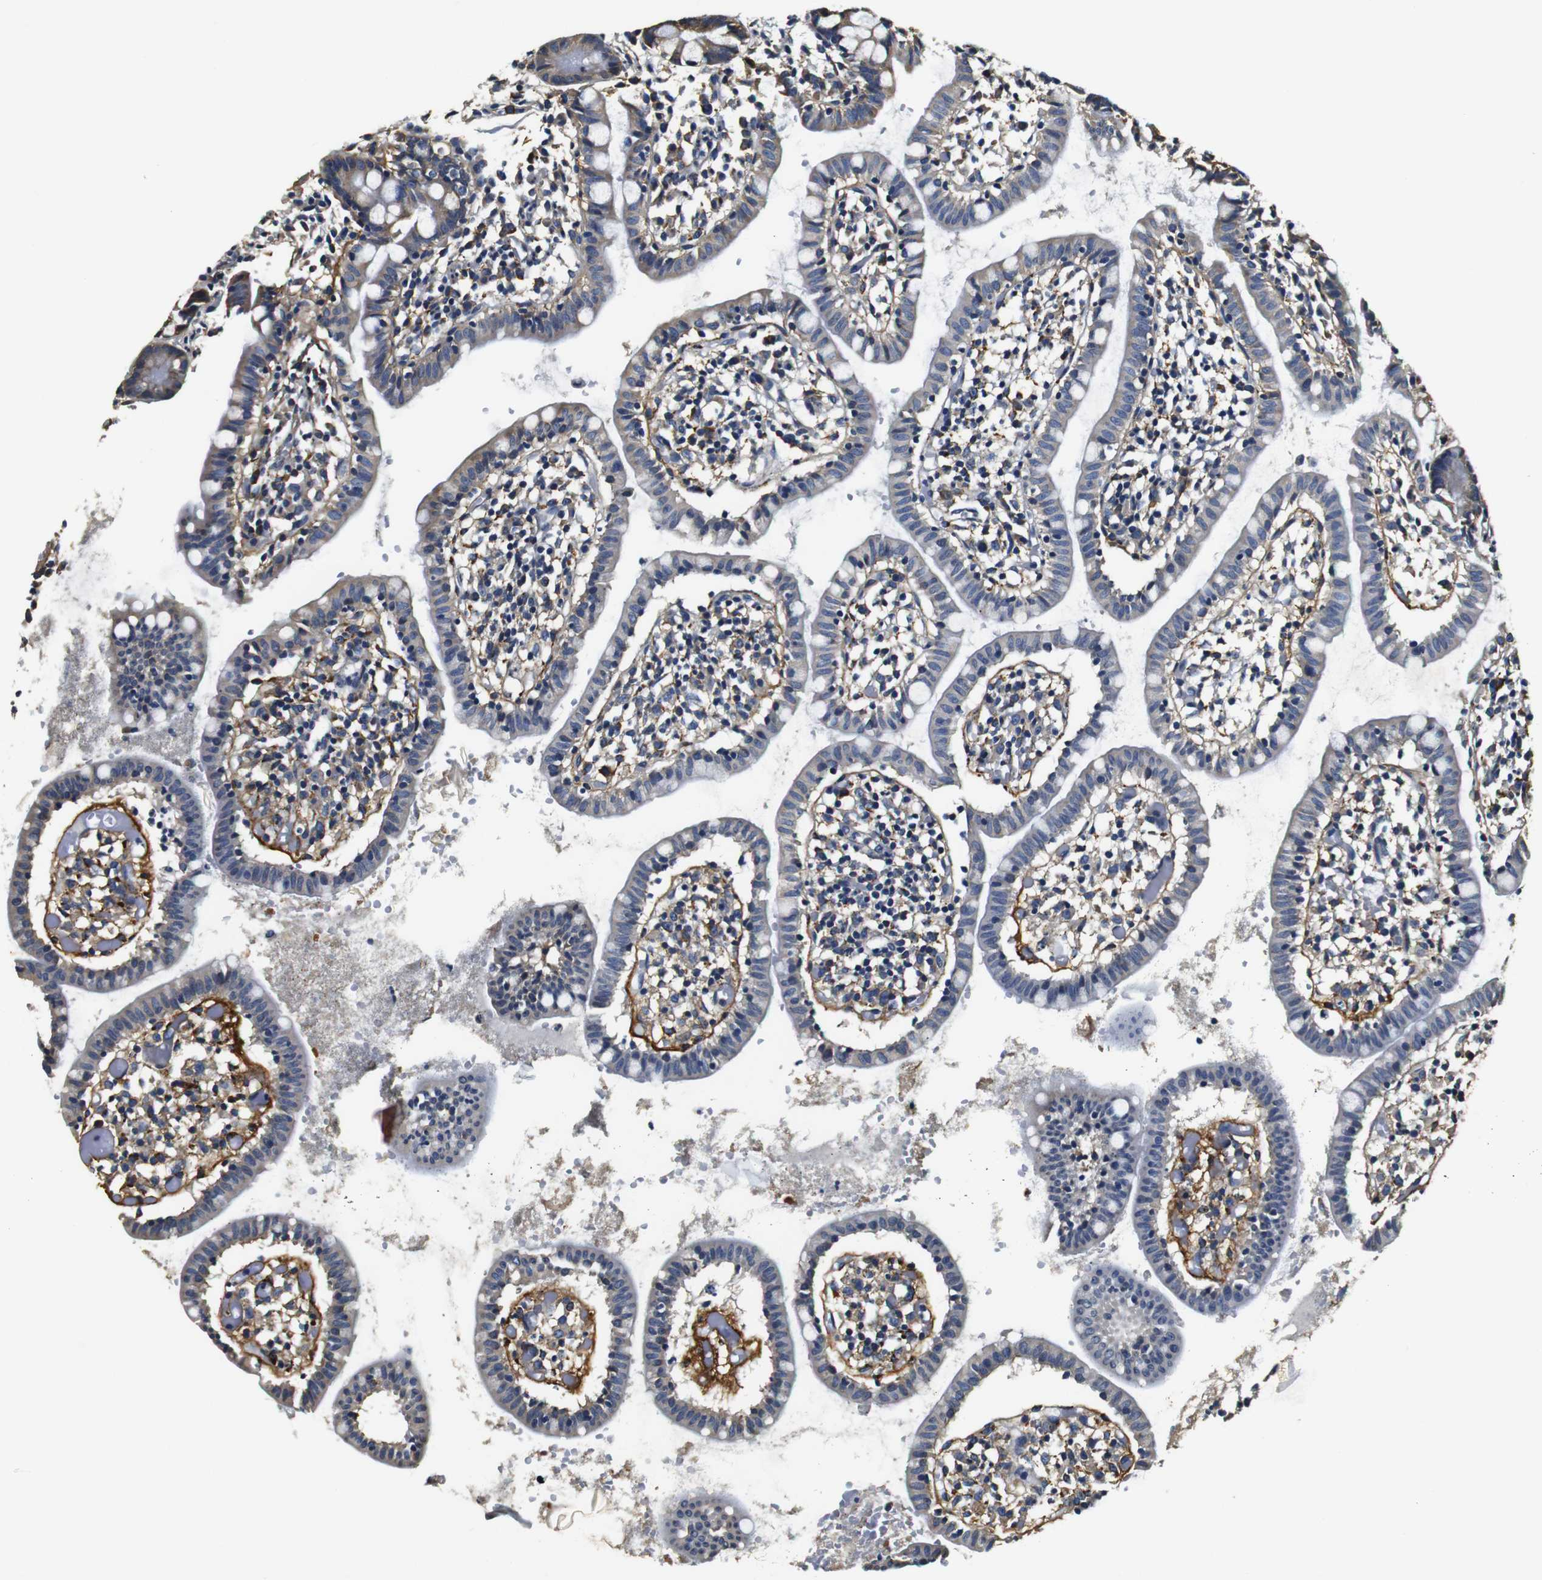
{"staining": {"intensity": "weak", "quantity": "<25%", "location": "cytoplasmic/membranous"}, "tissue": "small intestine", "cell_type": "Glandular cells", "image_type": "normal", "snomed": [{"axis": "morphology", "description": "Normal tissue, NOS"}, {"axis": "morphology", "description": "Cystadenocarcinoma, serous, Metastatic site"}, {"axis": "topography", "description": "Small intestine"}], "caption": "A photomicrograph of small intestine stained for a protein exhibits no brown staining in glandular cells.", "gene": "COL1A1", "patient": {"sex": "female", "age": 61}}